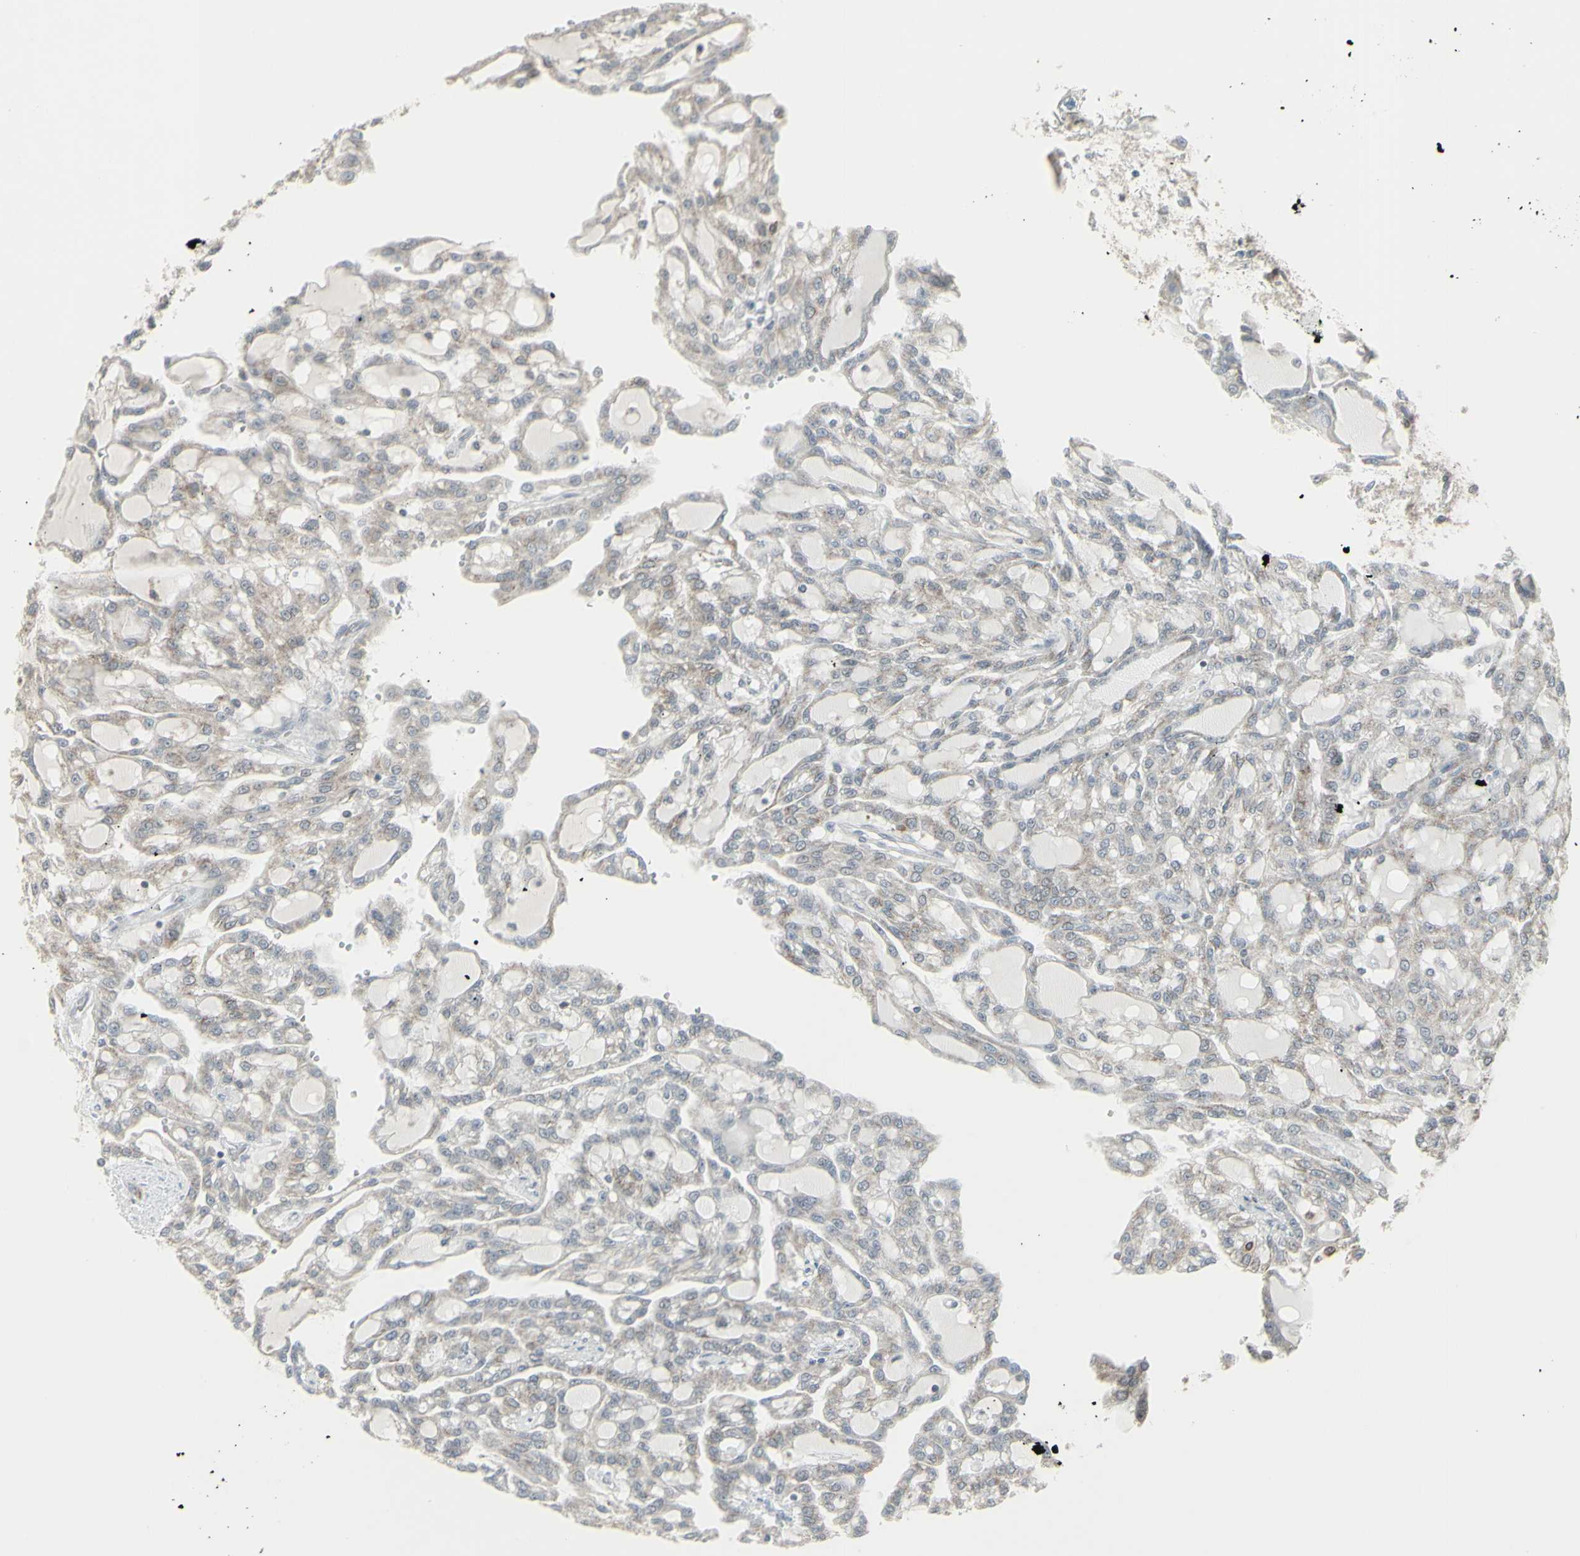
{"staining": {"intensity": "weak", "quantity": "25%-75%", "location": "cytoplasmic/membranous"}, "tissue": "renal cancer", "cell_type": "Tumor cells", "image_type": "cancer", "snomed": [{"axis": "morphology", "description": "Adenocarcinoma, NOS"}, {"axis": "topography", "description": "Kidney"}], "caption": "Renal adenocarcinoma was stained to show a protein in brown. There is low levels of weak cytoplasmic/membranous positivity in approximately 25%-75% of tumor cells. The protein of interest is shown in brown color, while the nuclei are stained blue.", "gene": "SAMSN1", "patient": {"sex": "male", "age": 63}}